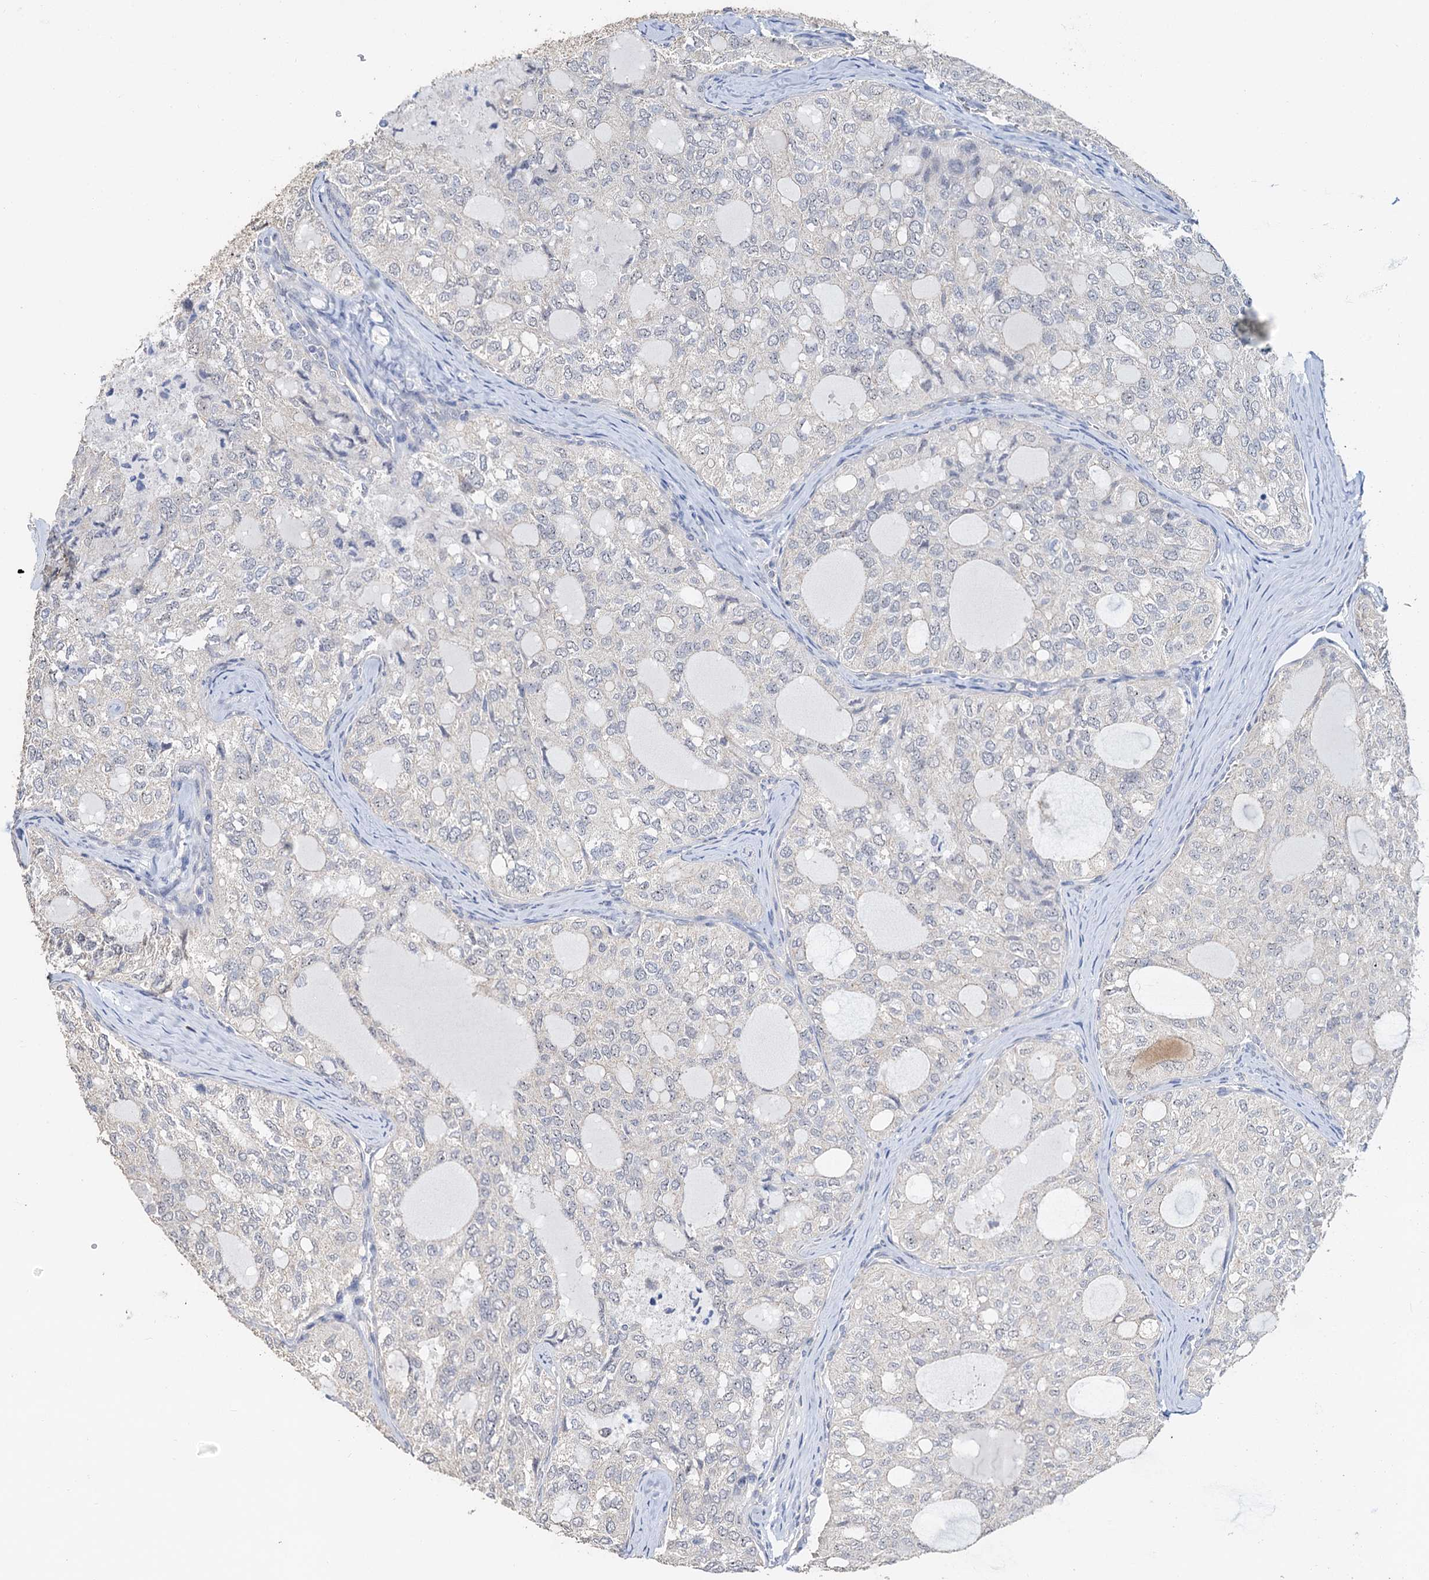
{"staining": {"intensity": "negative", "quantity": "none", "location": "none"}, "tissue": "thyroid cancer", "cell_type": "Tumor cells", "image_type": "cancer", "snomed": [{"axis": "morphology", "description": "Follicular adenoma carcinoma, NOS"}, {"axis": "topography", "description": "Thyroid gland"}], "caption": "Immunohistochemistry (IHC) of human thyroid cancer (follicular adenoma carcinoma) reveals no staining in tumor cells.", "gene": "C2CD3", "patient": {"sex": "male", "age": 75}}